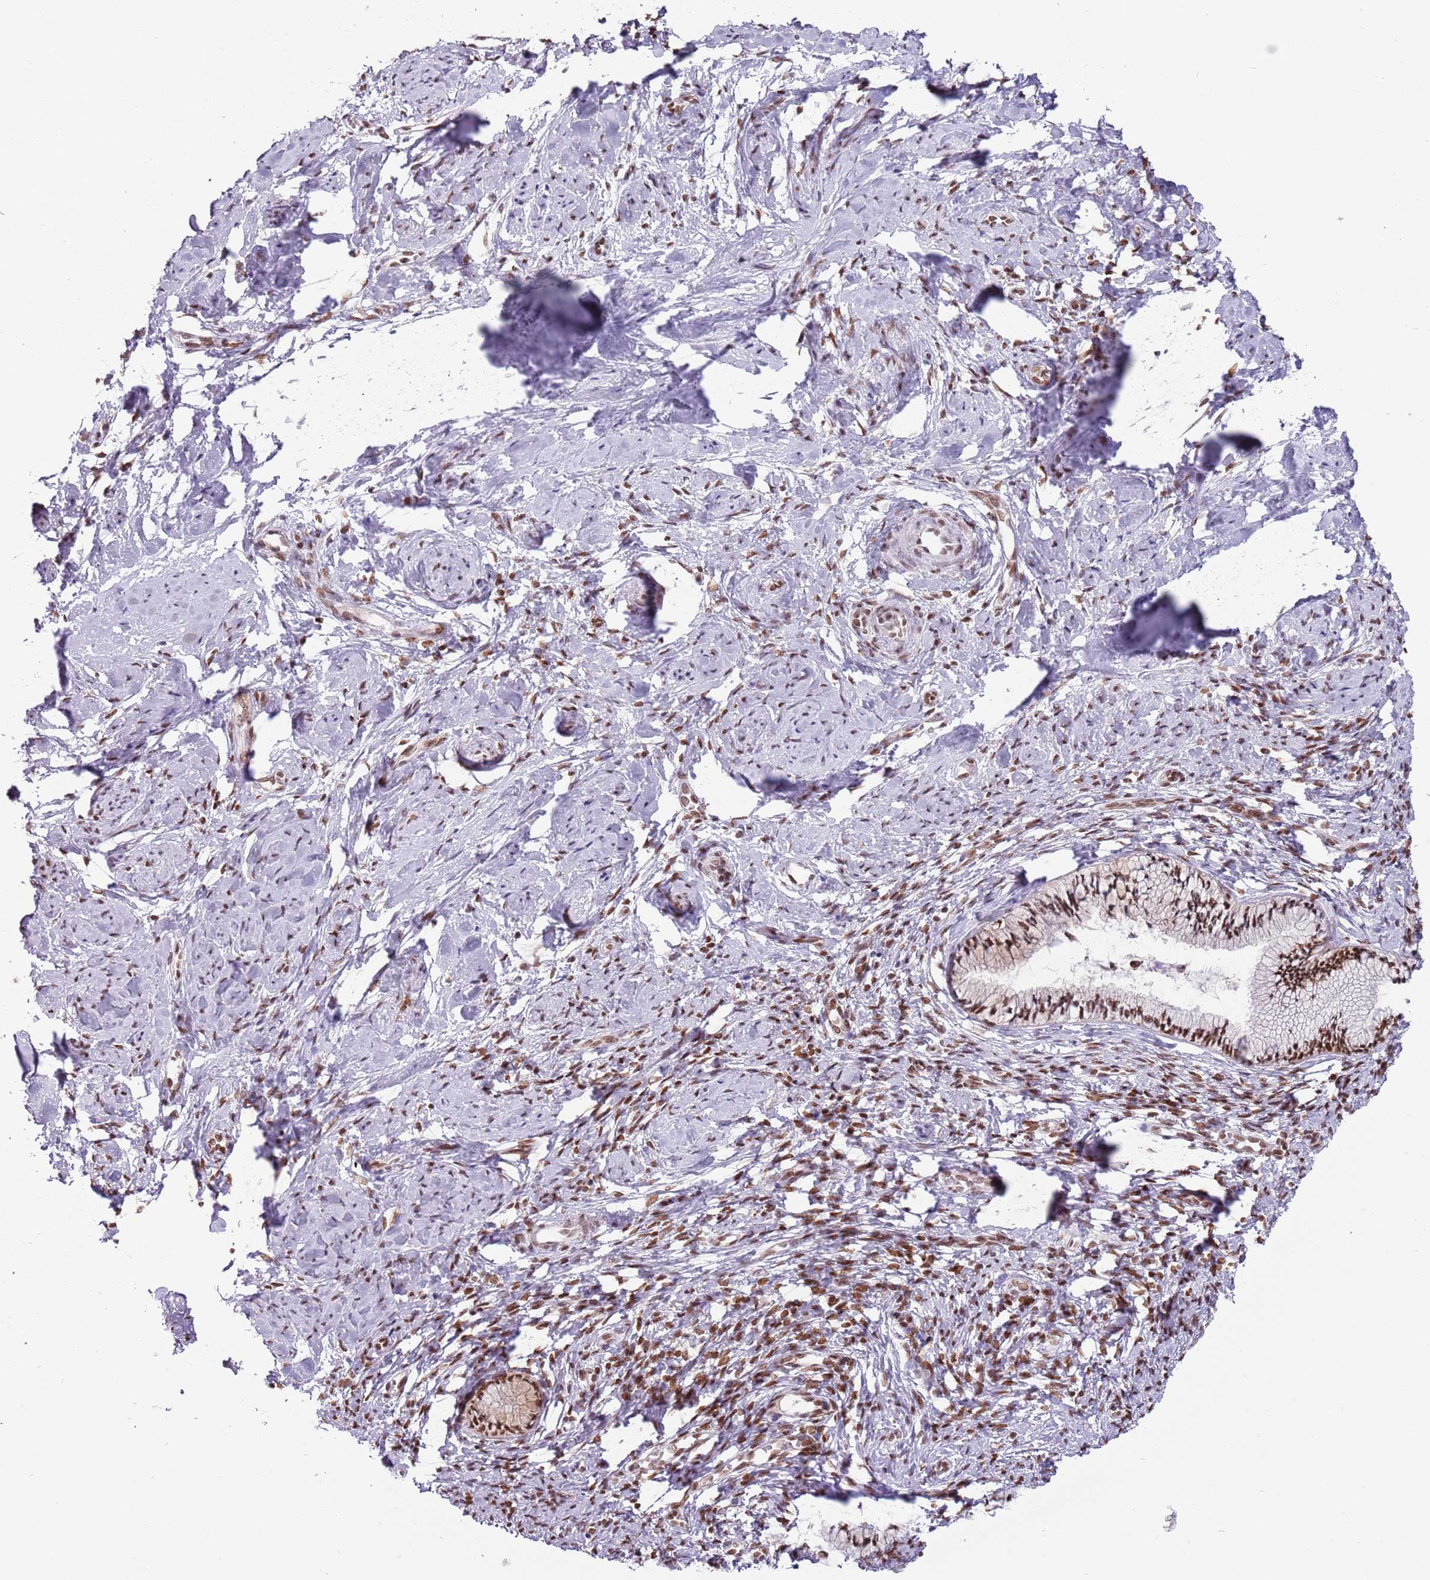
{"staining": {"intensity": "moderate", "quantity": ">75%", "location": "nuclear"}, "tissue": "cervix", "cell_type": "Glandular cells", "image_type": "normal", "snomed": [{"axis": "morphology", "description": "Normal tissue, NOS"}, {"axis": "topography", "description": "Cervix"}], "caption": "Cervix stained for a protein (brown) exhibits moderate nuclear positive staining in about >75% of glandular cells.", "gene": "SELENOH", "patient": {"sex": "female", "age": 57}}